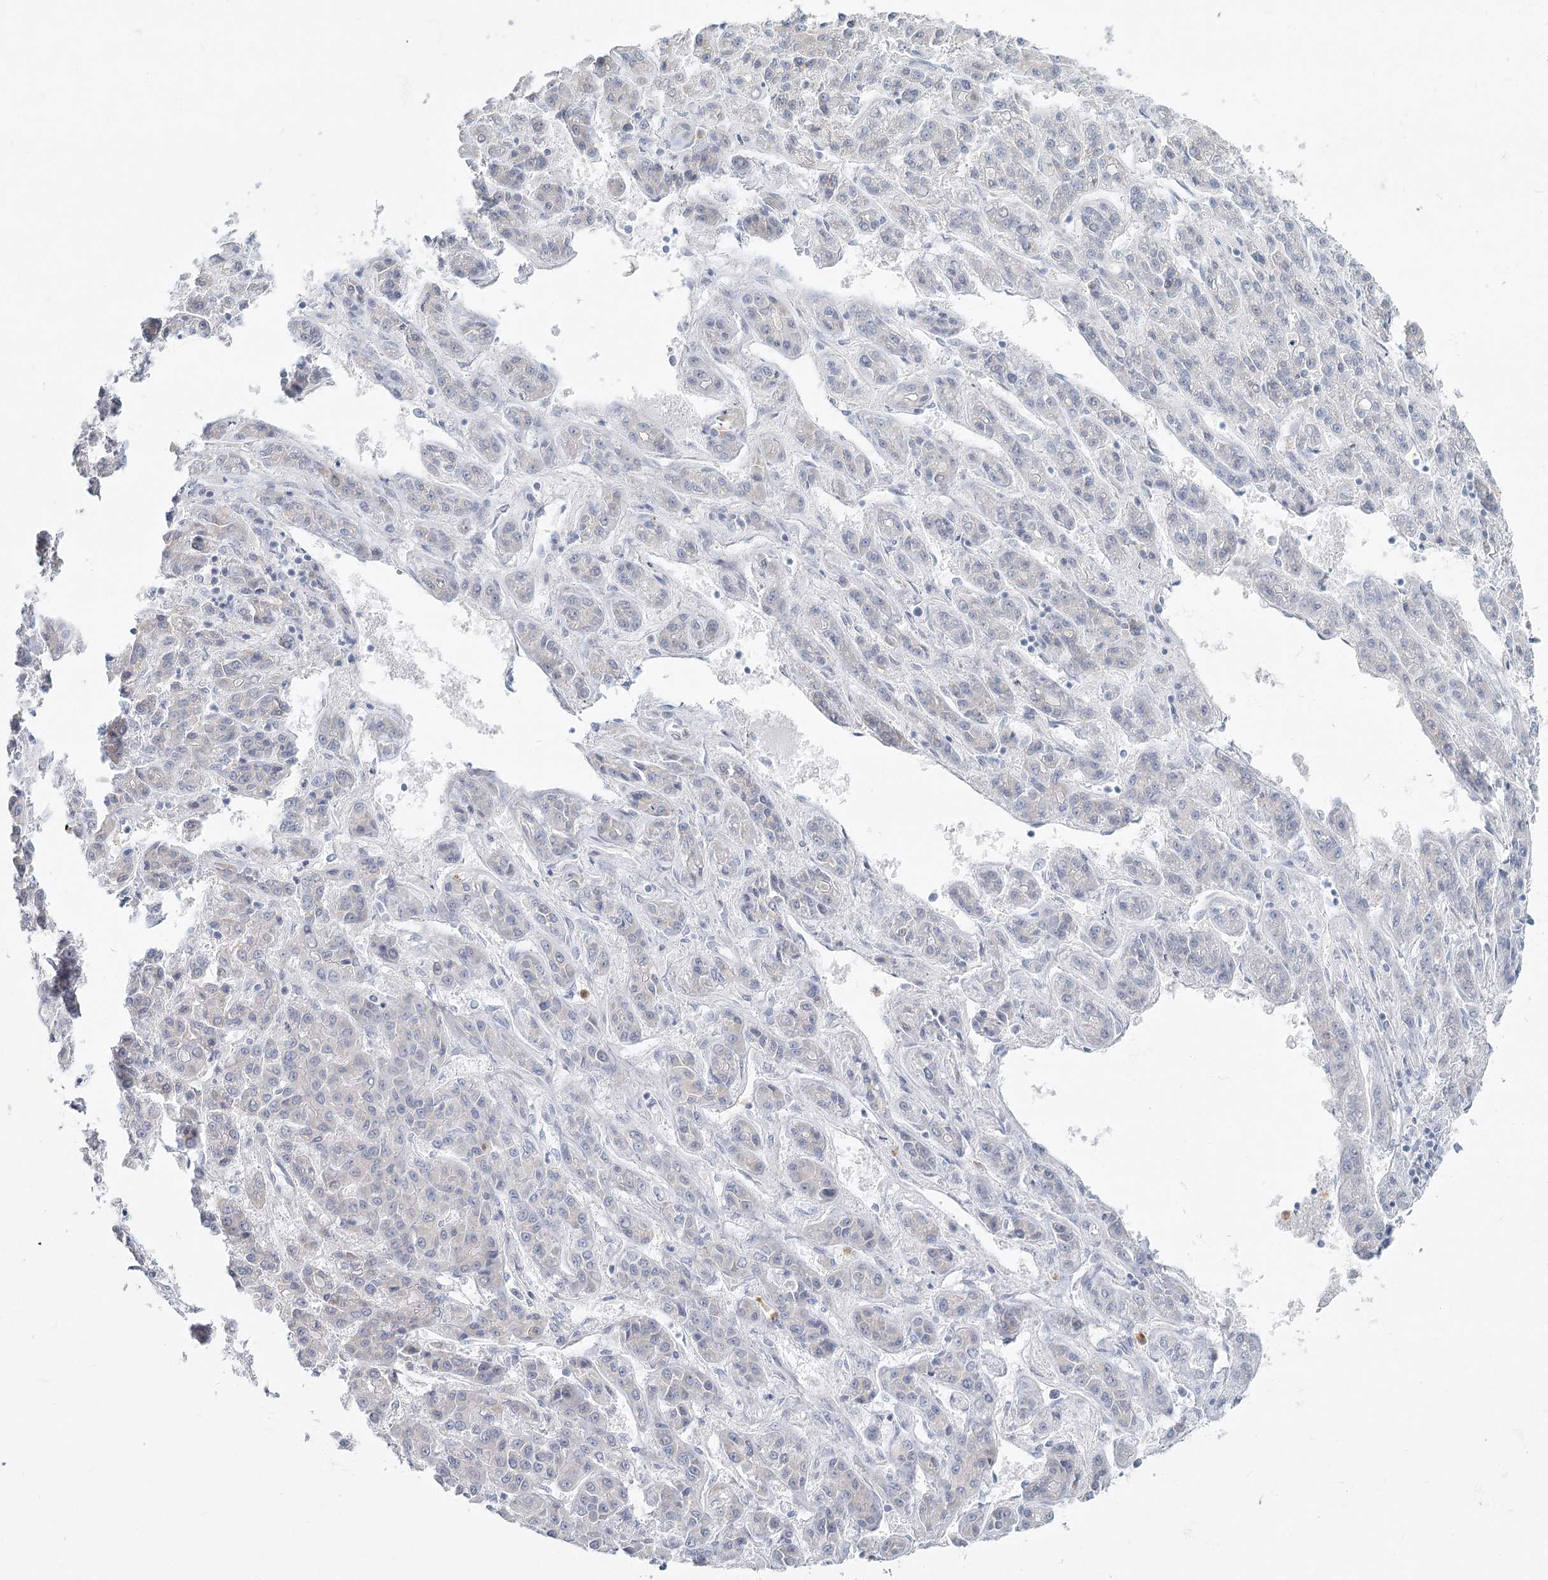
{"staining": {"intensity": "negative", "quantity": "none", "location": "none"}, "tissue": "liver cancer", "cell_type": "Tumor cells", "image_type": "cancer", "snomed": [{"axis": "morphology", "description": "Carcinoma, Hepatocellular, NOS"}, {"axis": "topography", "description": "Liver"}], "caption": "This is a image of immunohistochemistry staining of liver cancer (hepatocellular carcinoma), which shows no staining in tumor cells. The staining was performed using DAB to visualize the protein expression in brown, while the nuclei were stained in blue with hematoxylin (Magnification: 20x).", "gene": "FAM110C", "patient": {"sex": "male", "age": 70}}